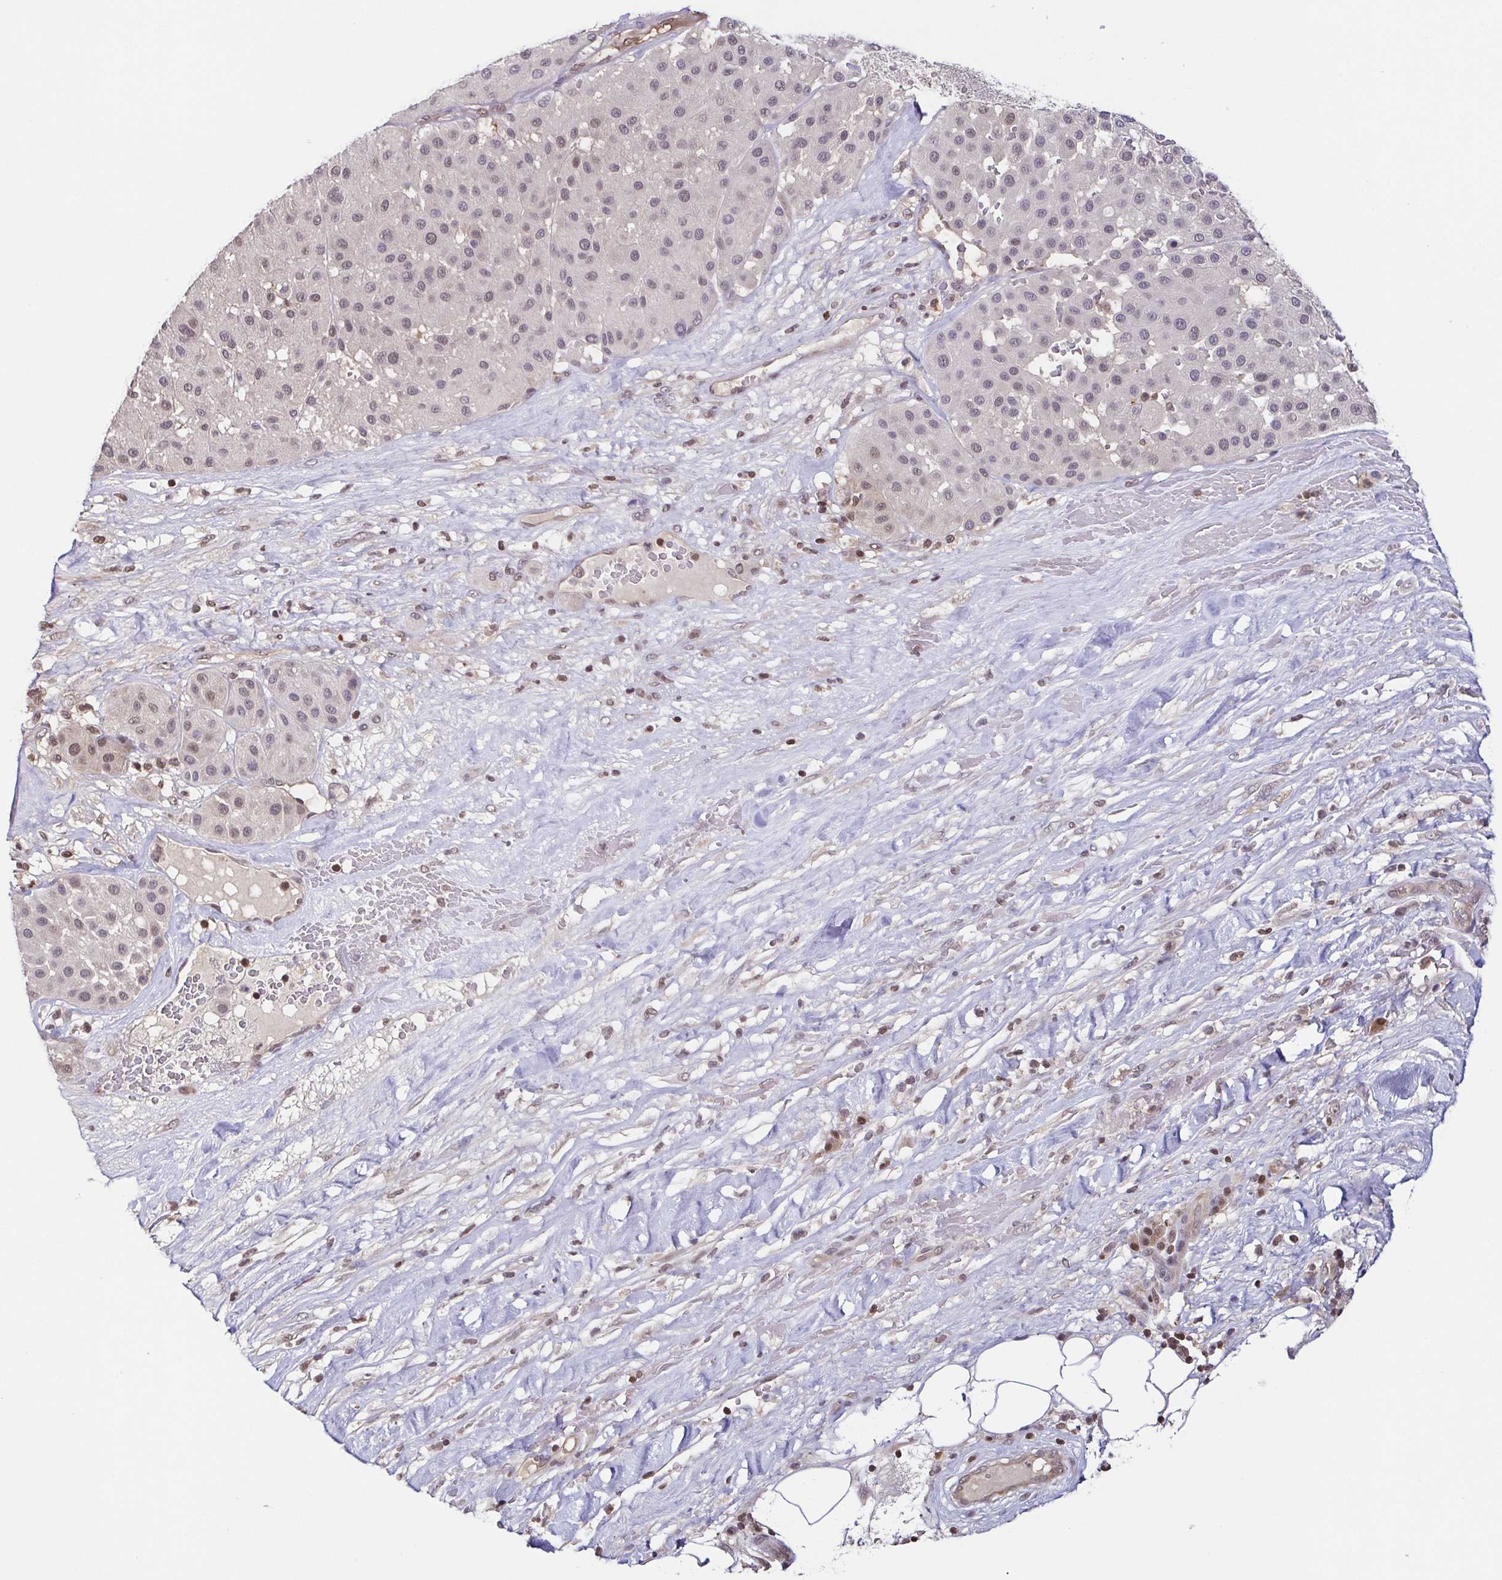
{"staining": {"intensity": "weak", "quantity": "<25%", "location": "nuclear"}, "tissue": "melanoma", "cell_type": "Tumor cells", "image_type": "cancer", "snomed": [{"axis": "morphology", "description": "Malignant melanoma, Metastatic site"}, {"axis": "topography", "description": "Smooth muscle"}], "caption": "IHC image of melanoma stained for a protein (brown), which shows no staining in tumor cells.", "gene": "PSMB9", "patient": {"sex": "male", "age": 41}}